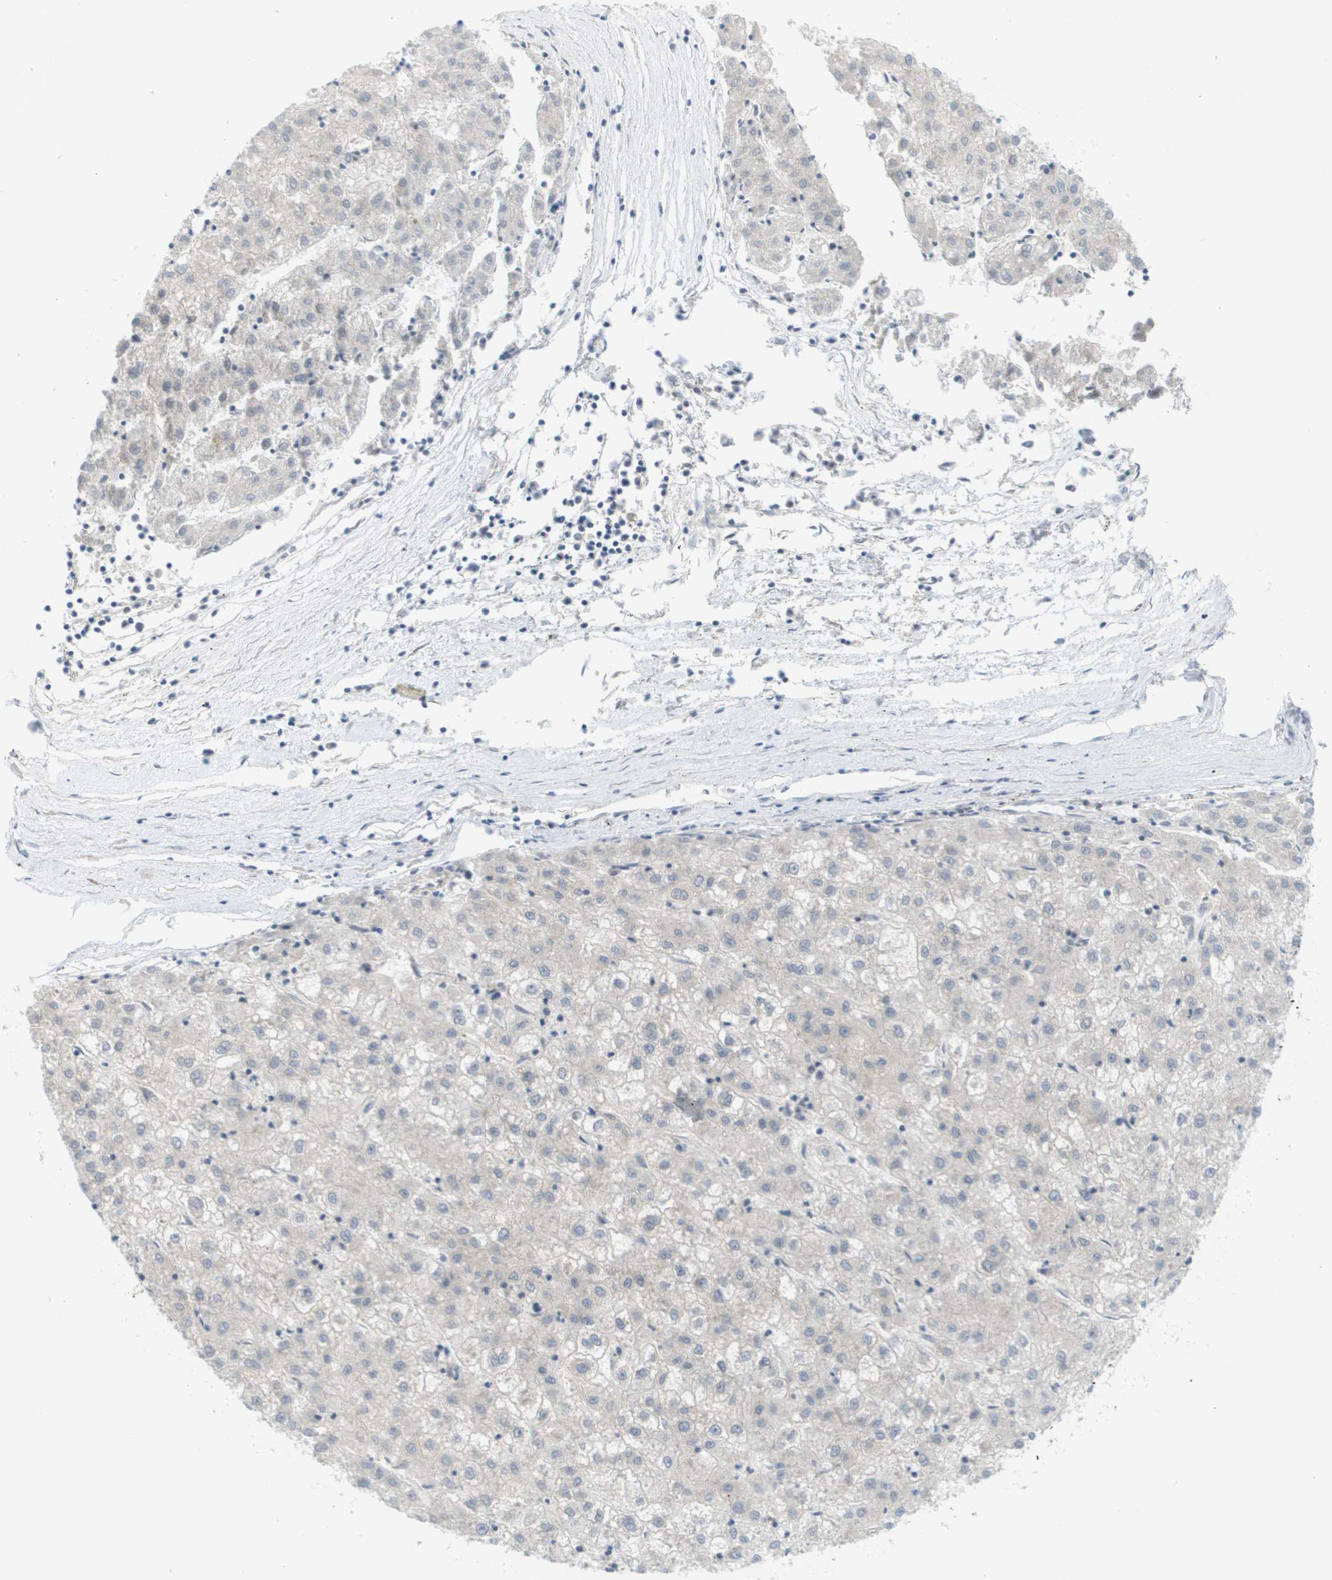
{"staining": {"intensity": "negative", "quantity": "none", "location": "none"}, "tissue": "liver cancer", "cell_type": "Tumor cells", "image_type": "cancer", "snomed": [{"axis": "morphology", "description": "Carcinoma, Hepatocellular, NOS"}, {"axis": "topography", "description": "Liver"}], "caption": "There is no significant staining in tumor cells of liver cancer.", "gene": "PROC", "patient": {"sex": "male", "age": 72}}